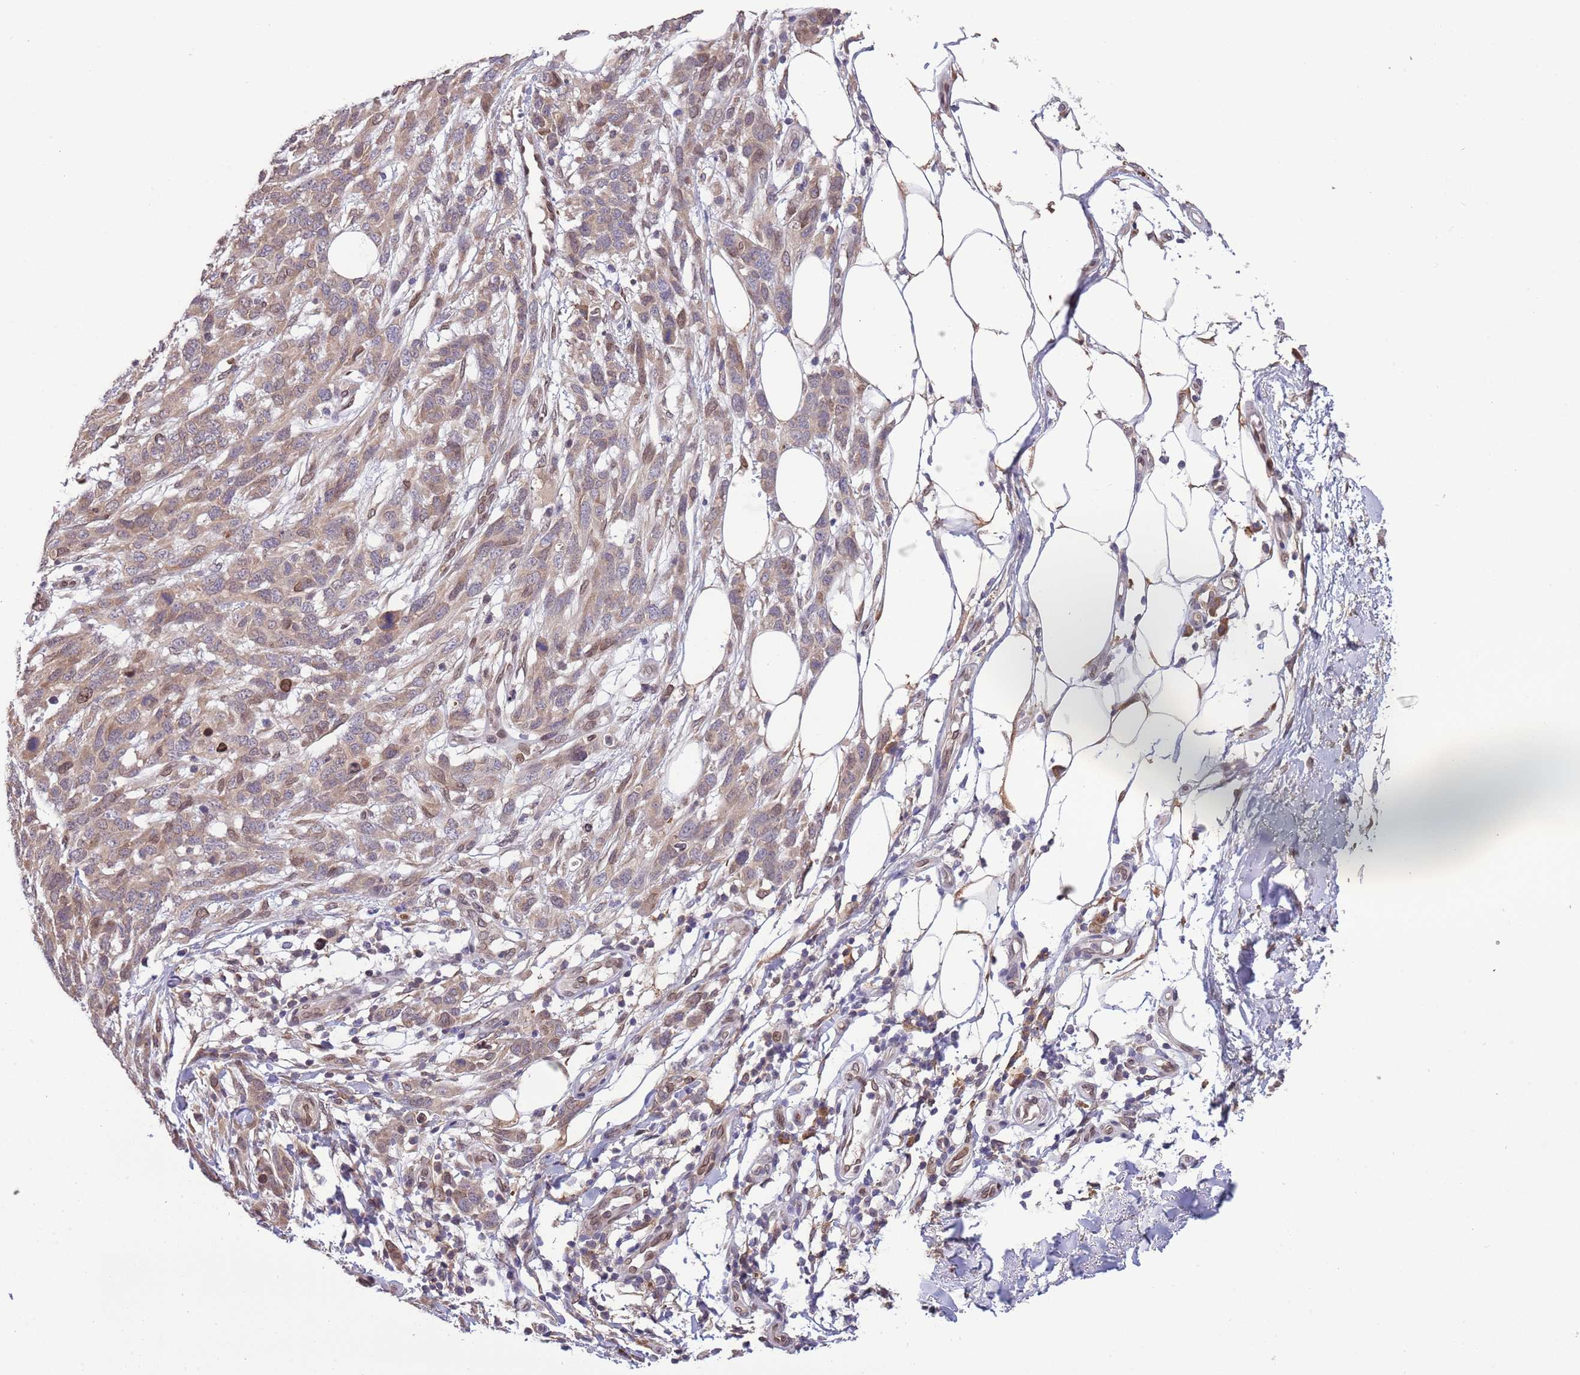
{"staining": {"intensity": "weak", "quantity": "25%-75%", "location": "cytoplasmic/membranous,nuclear"}, "tissue": "melanoma", "cell_type": "Tumor cells", "image_type": "cancer", "snomed": [{"axis": "morphology", "description": "Normal morphology"}, {"axis": "morphology", "description": "Malignant melanoma, NOS"}, {"axis": "topography", "description": "Skin"}], "caption": "About 25%-75% of tumor cells in malignant melanoma show weak cytoplasmic/membranous and nuclear protein expression as visualized by brown immunohistochemical staining.", "gene": "ZNF665", "patient": {"sex": "female", "age": 72}}